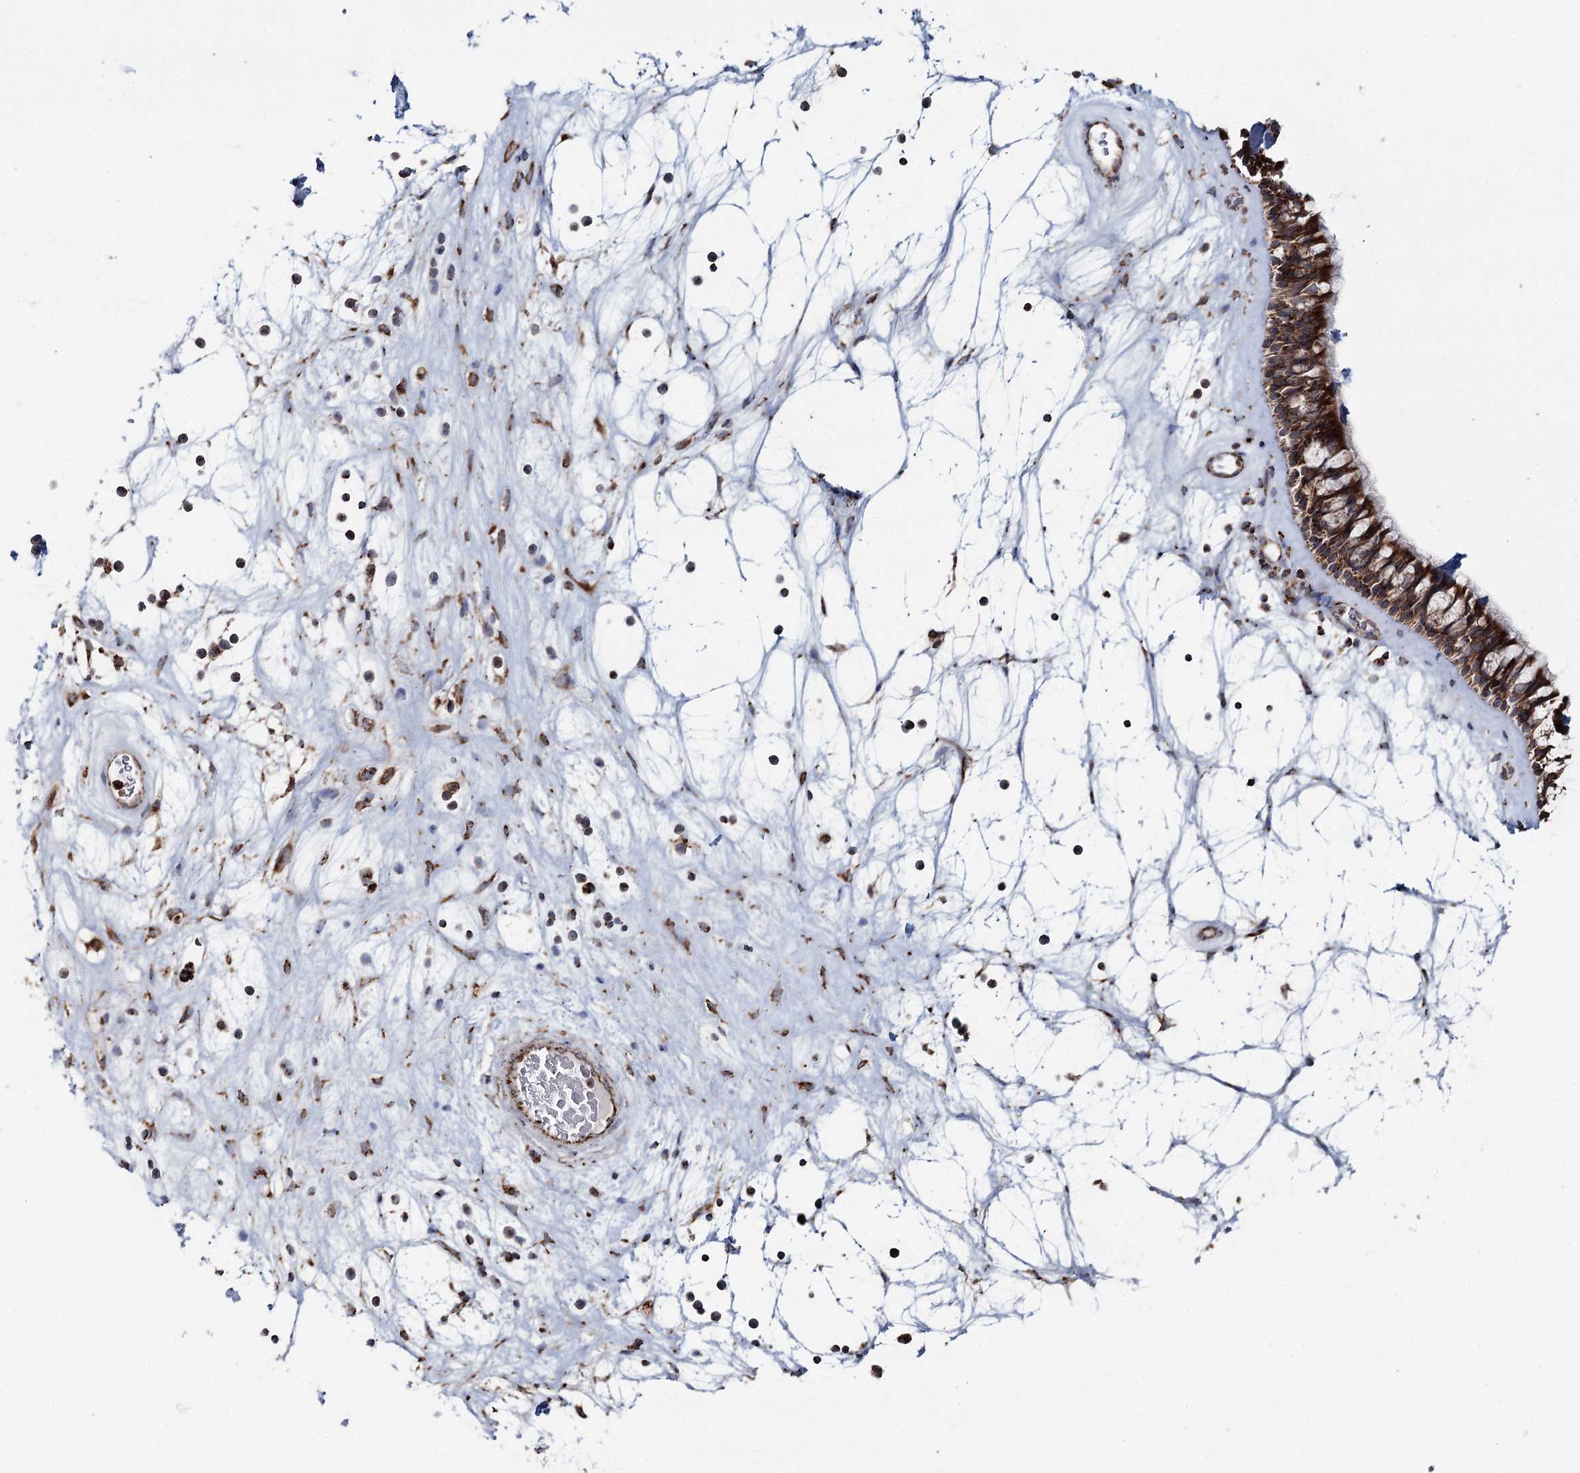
{"staining": {"intensity": "strong", "quantity": ">75%", "location": "cytoplasmic/membranous"}, "tissue": "nasopharynx", "cell_type": "Respiratory epithelial cells", "image_type": "normal", "snomed": [{"axis": "morphology", "description": "Normal tissue, NOS"}, {"axis": "topography", "description": "Nasopharynx"}], "caption": "DAB (3,3'-diaminobenzidine) immunohistochemical staining of benign human nasopharynx shows strong cytoplasmic/membranous protein staining in approximately >75% of respiratory epithelial cells. (IHC, brightfield microscopy, high magnification).", "gene": "APH1A", "patient": {"sex": "male", "age": 64}}